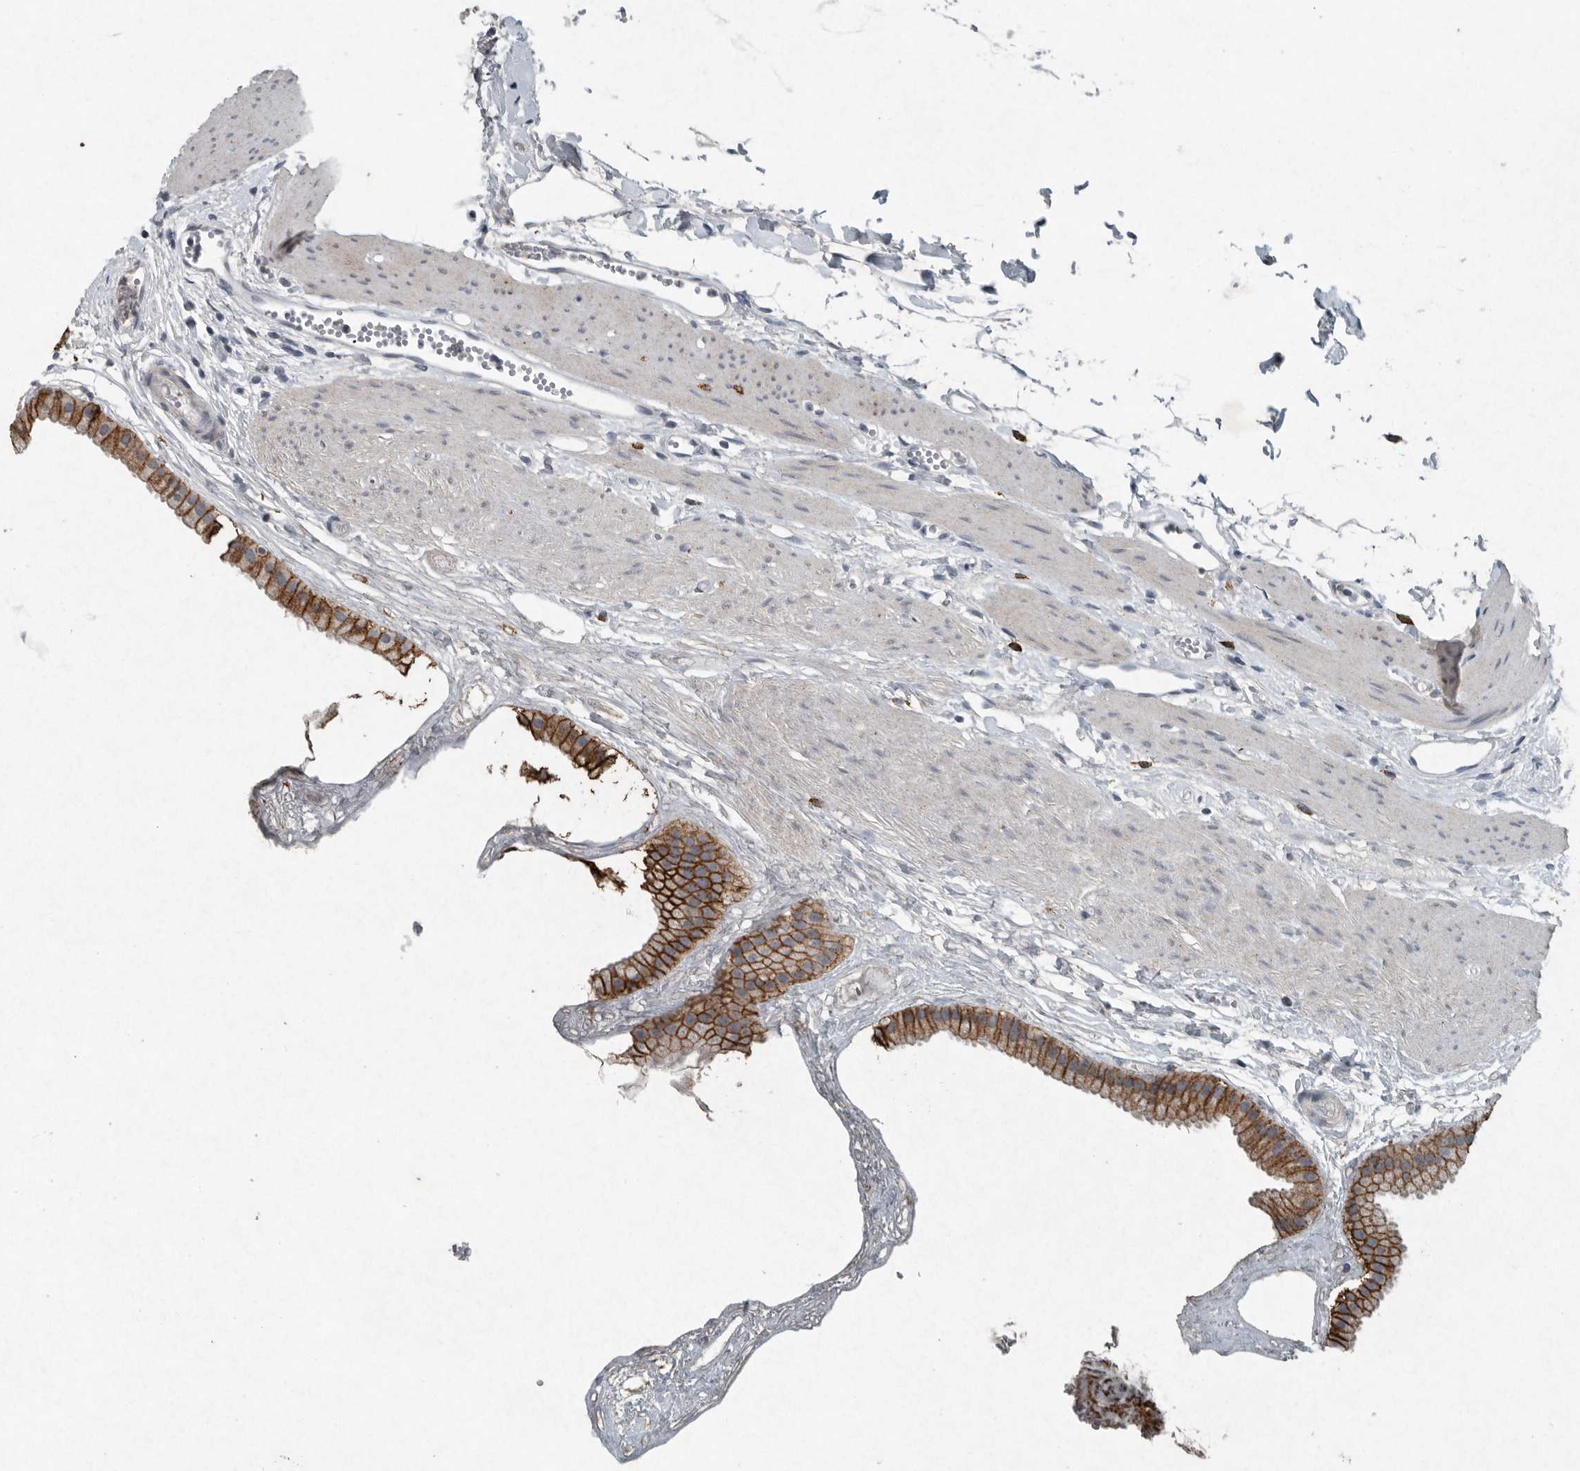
{"staining": {"intensity": "strong", "quantity": ">75%", "location": "cytoplasmic/membranous"}, "tissue": "gallbladder", "cell_type": "Glandular cells", "image_type": "normal", "snomed": [{"axis": "morphology", "description": "Normal tissue, NOS"}, {"axis": "topography", "description": "Gallbladder"}], "caption": "An IHC image of normal tissue is shown. Protein staining in brown highlights strong cytoplasmic/membranous positivity in gallbladder within glandular cells.", "gene": "IL20", "patient": {"sex": "female", "age": 64}}